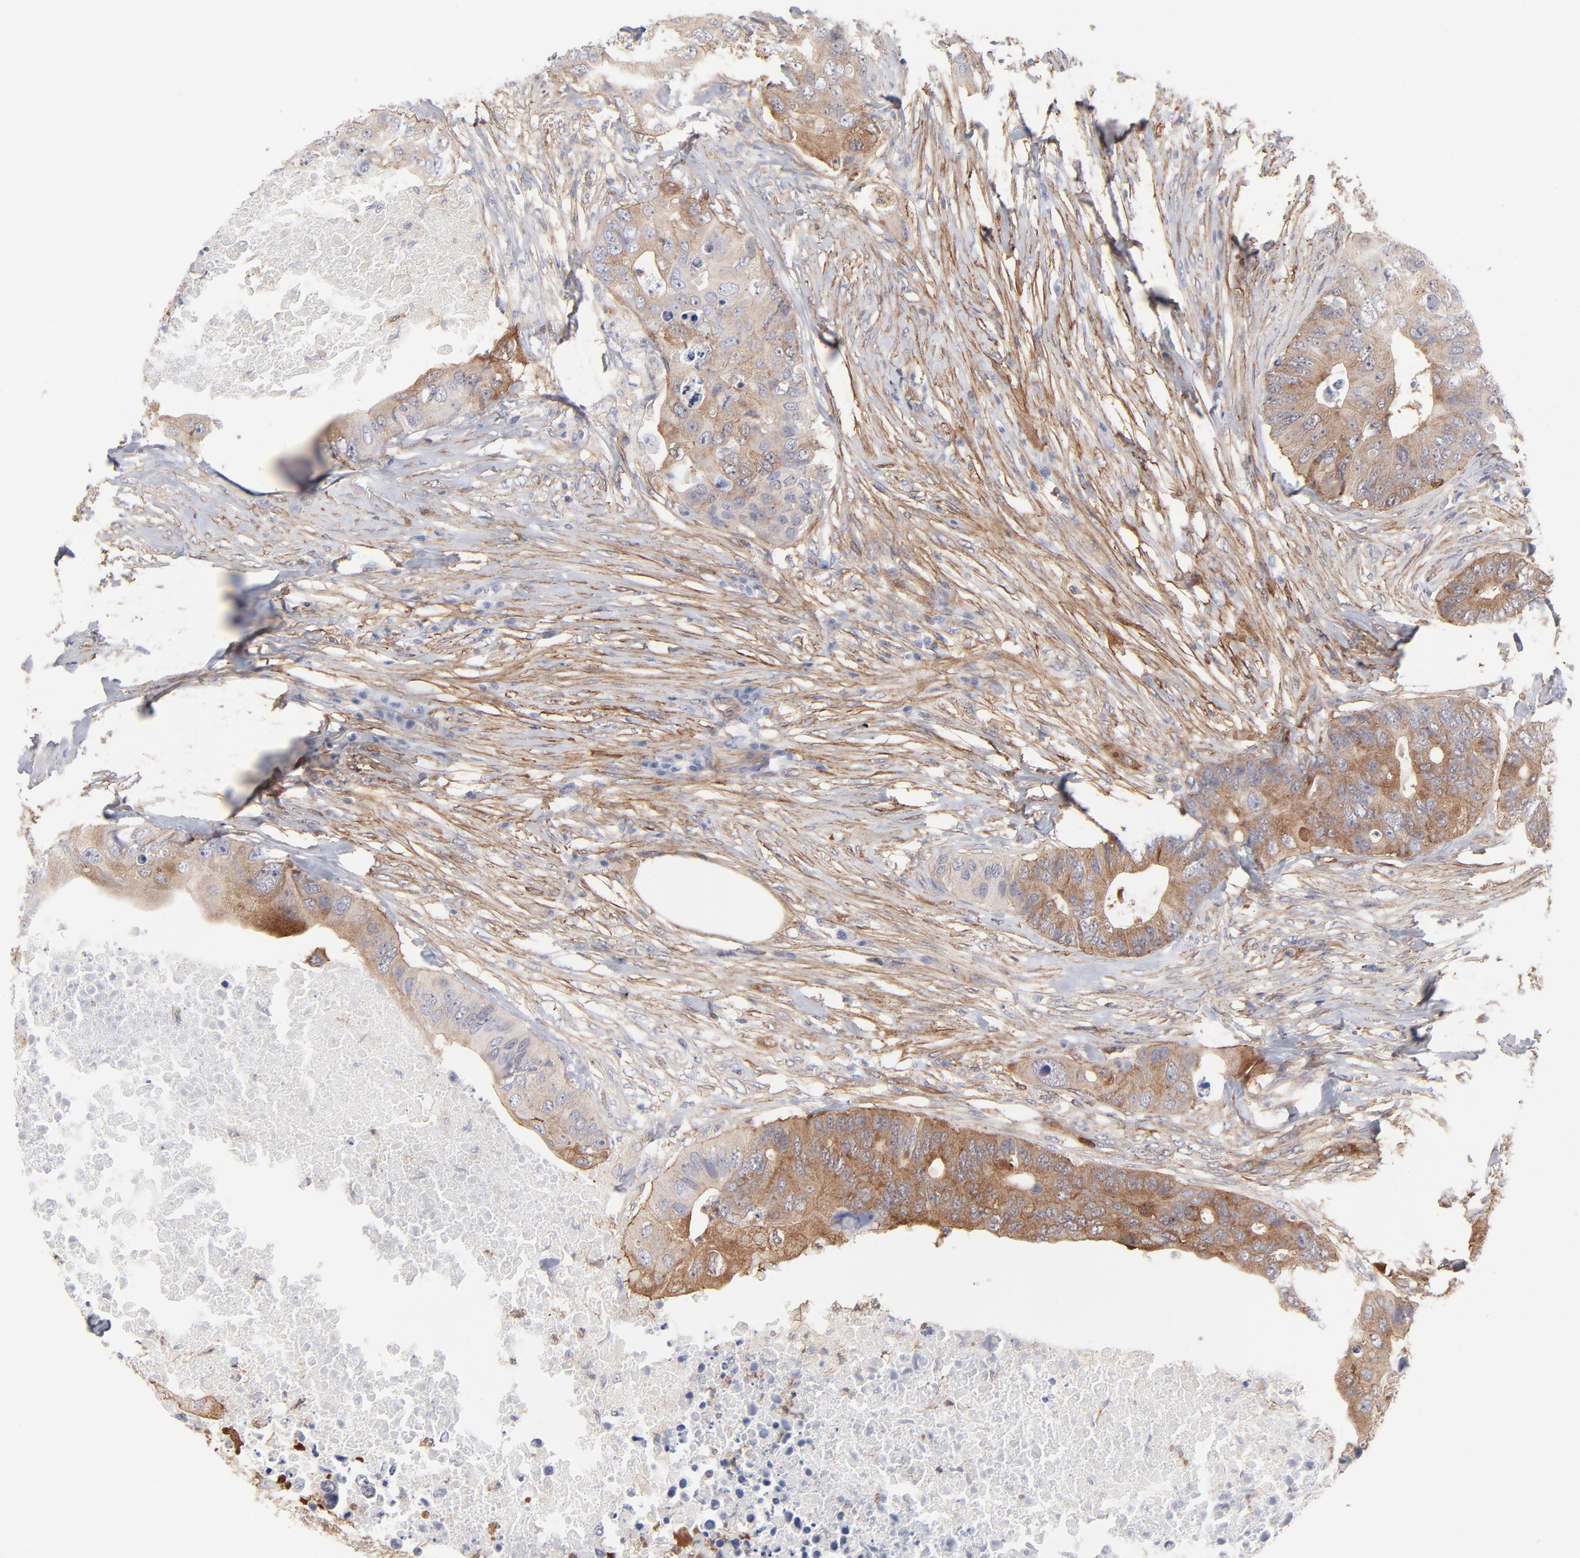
{"staining": {"intensity": "weak", "quantity": ">75%", "location": "cytoplasmic/membranous"}, "tissue": "colorectal cancer", "cell_type": "Tumor cells", "image_type": "cancer", "snomed": [{"axis": "morphology", "description": "Adenocarcinoma, NOS"}, {"axis": "topography", "description": "Colon"}], "caption": "Immunohistochemistry of human colorectal cancer (adenocarcinoma) demonstrates low levels of weak cytoplasmic/membranous staining in approximately >75% of tumor cells.", "gene": "PXN", "patient": {"sex": "male", "age": 71}}